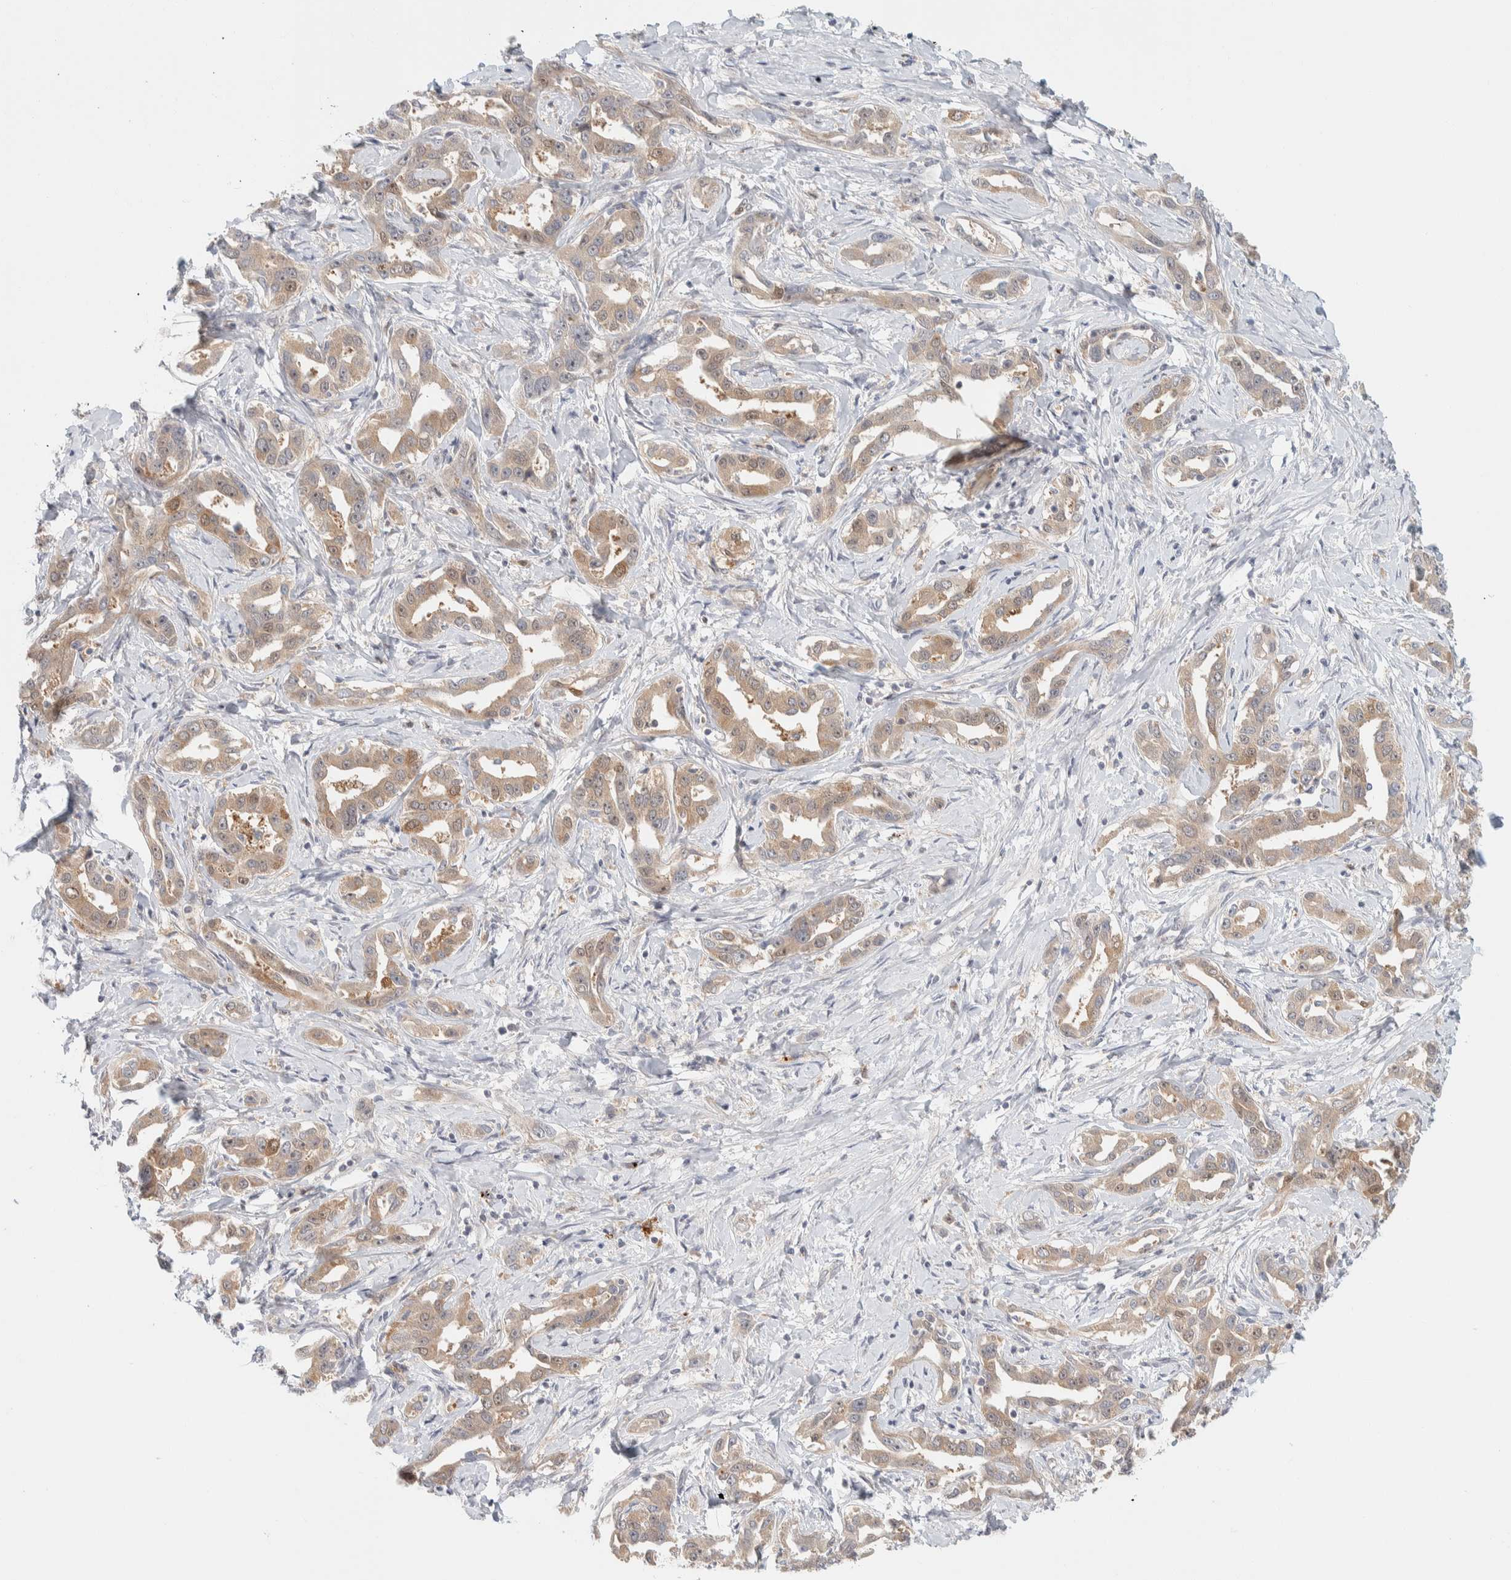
{"staining": {"intensity": "moderate", "quantity": ">75%", "location": "cytoplasmic/membranous"}, "tissue": "liver cancer", "cell_type": "Tumor cells", "image_type": "cancer", "snomed": [{"axis": "morphology", "description": "Cholangiocarcinoma"}, {"axis": "topography", "description": "Liver"}], "caption": "Liver cancer tissue demonstrates moderate cytoplasmic/membranous staining in approximately >75% of tumor cells", "gene": "GCLM", "patient": {"sex": "male", "age": 59}}